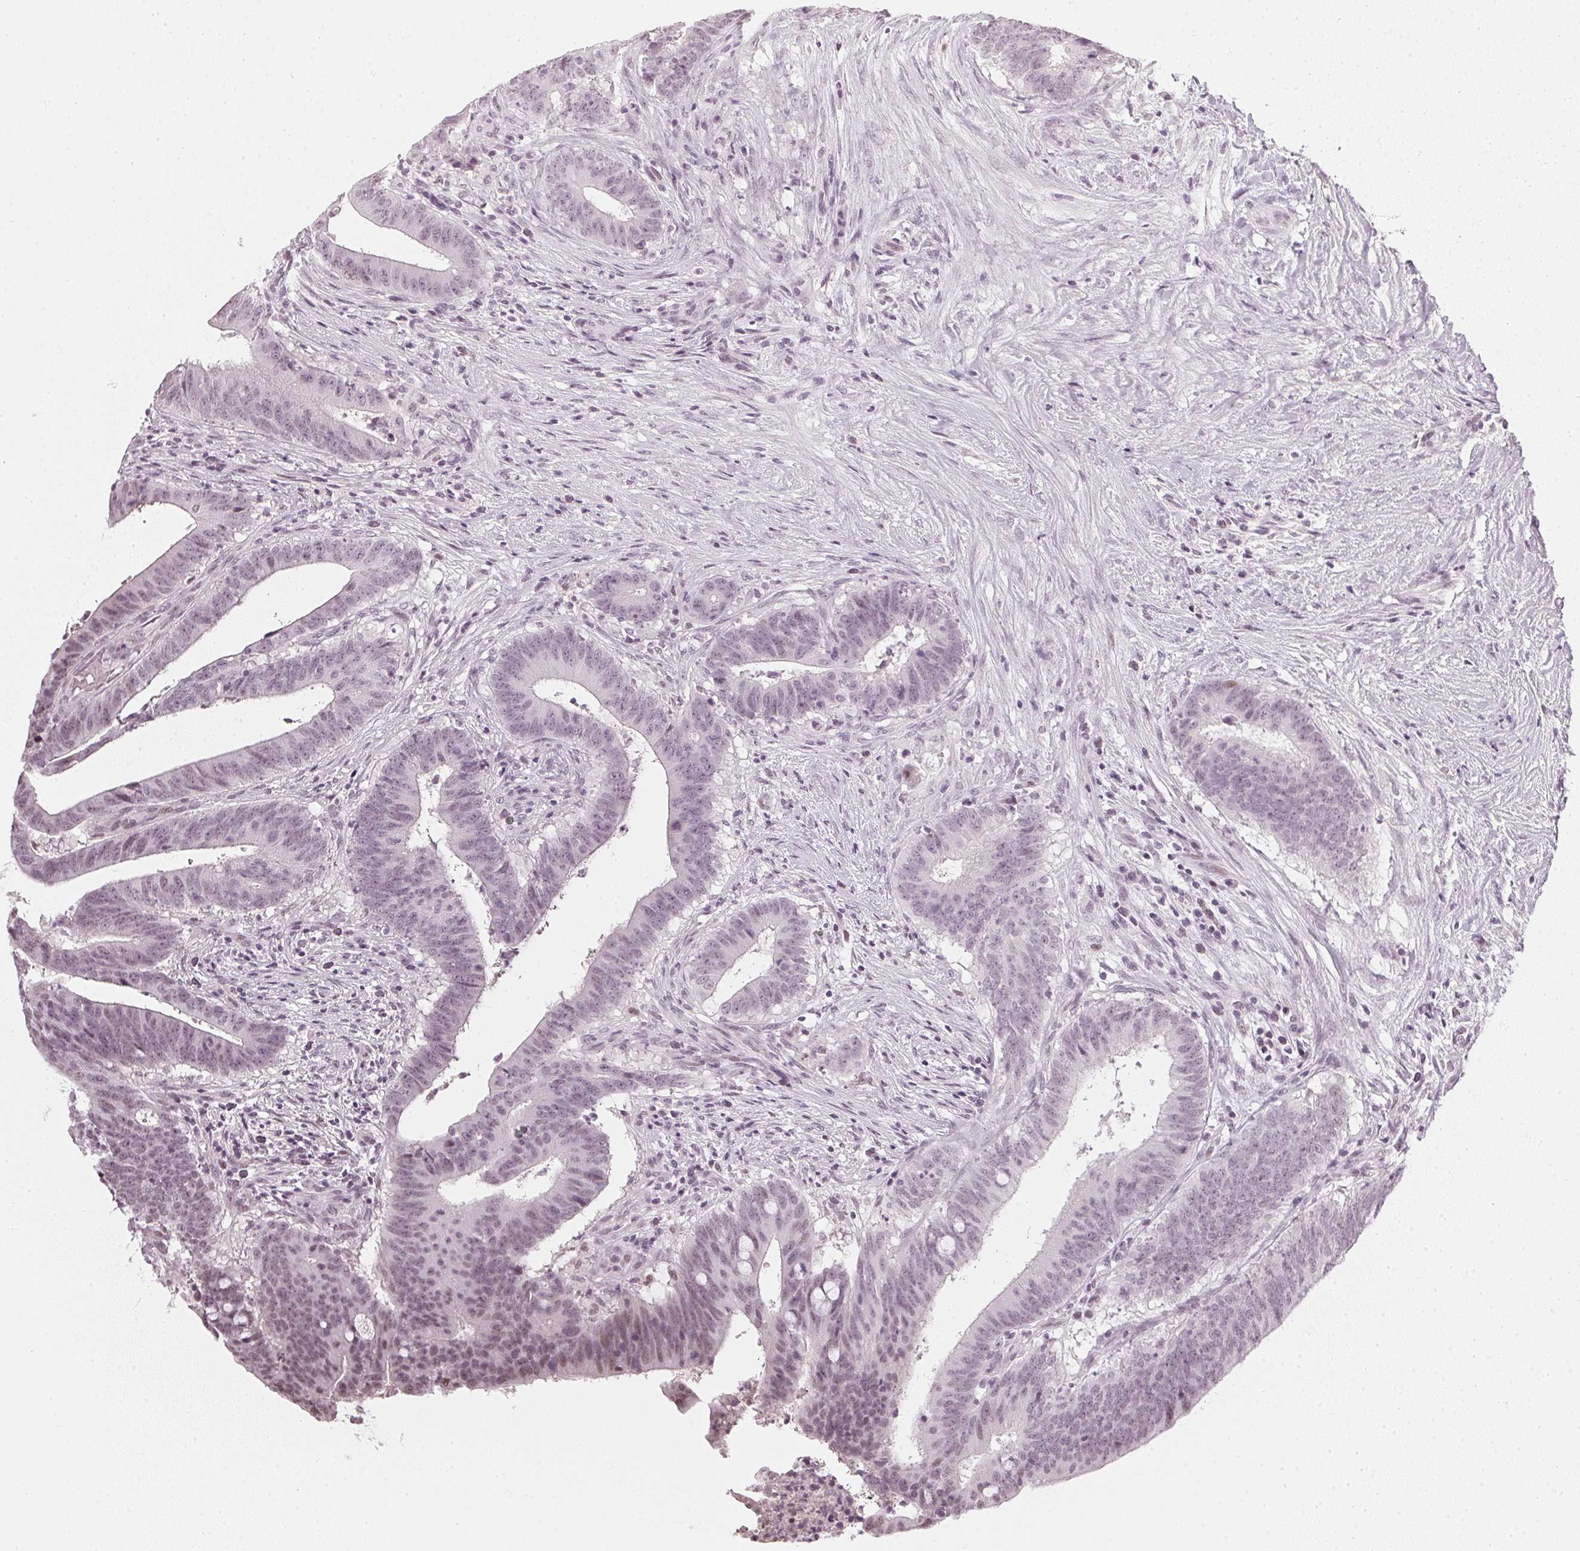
{"staining": {"intensity": "weak", "quantity": "<25%", "location": "nuclear"}, "tissue": "colorectal cancer", "cell_type": "Tumor cells", "image_type": "cancer", "snomed": [{"axis": "morphology", "description": "Adenocarcinoma, NOS"}, {"axis": "topography", "description": "Colon"}], "caption": "DAB immunohistochemical staining of human colorectal adenocarcinoma demonstrates no significant staining in tumor cells.", "gene": "DNAJC6", "patient": {"sex": "female", "age": 43}}